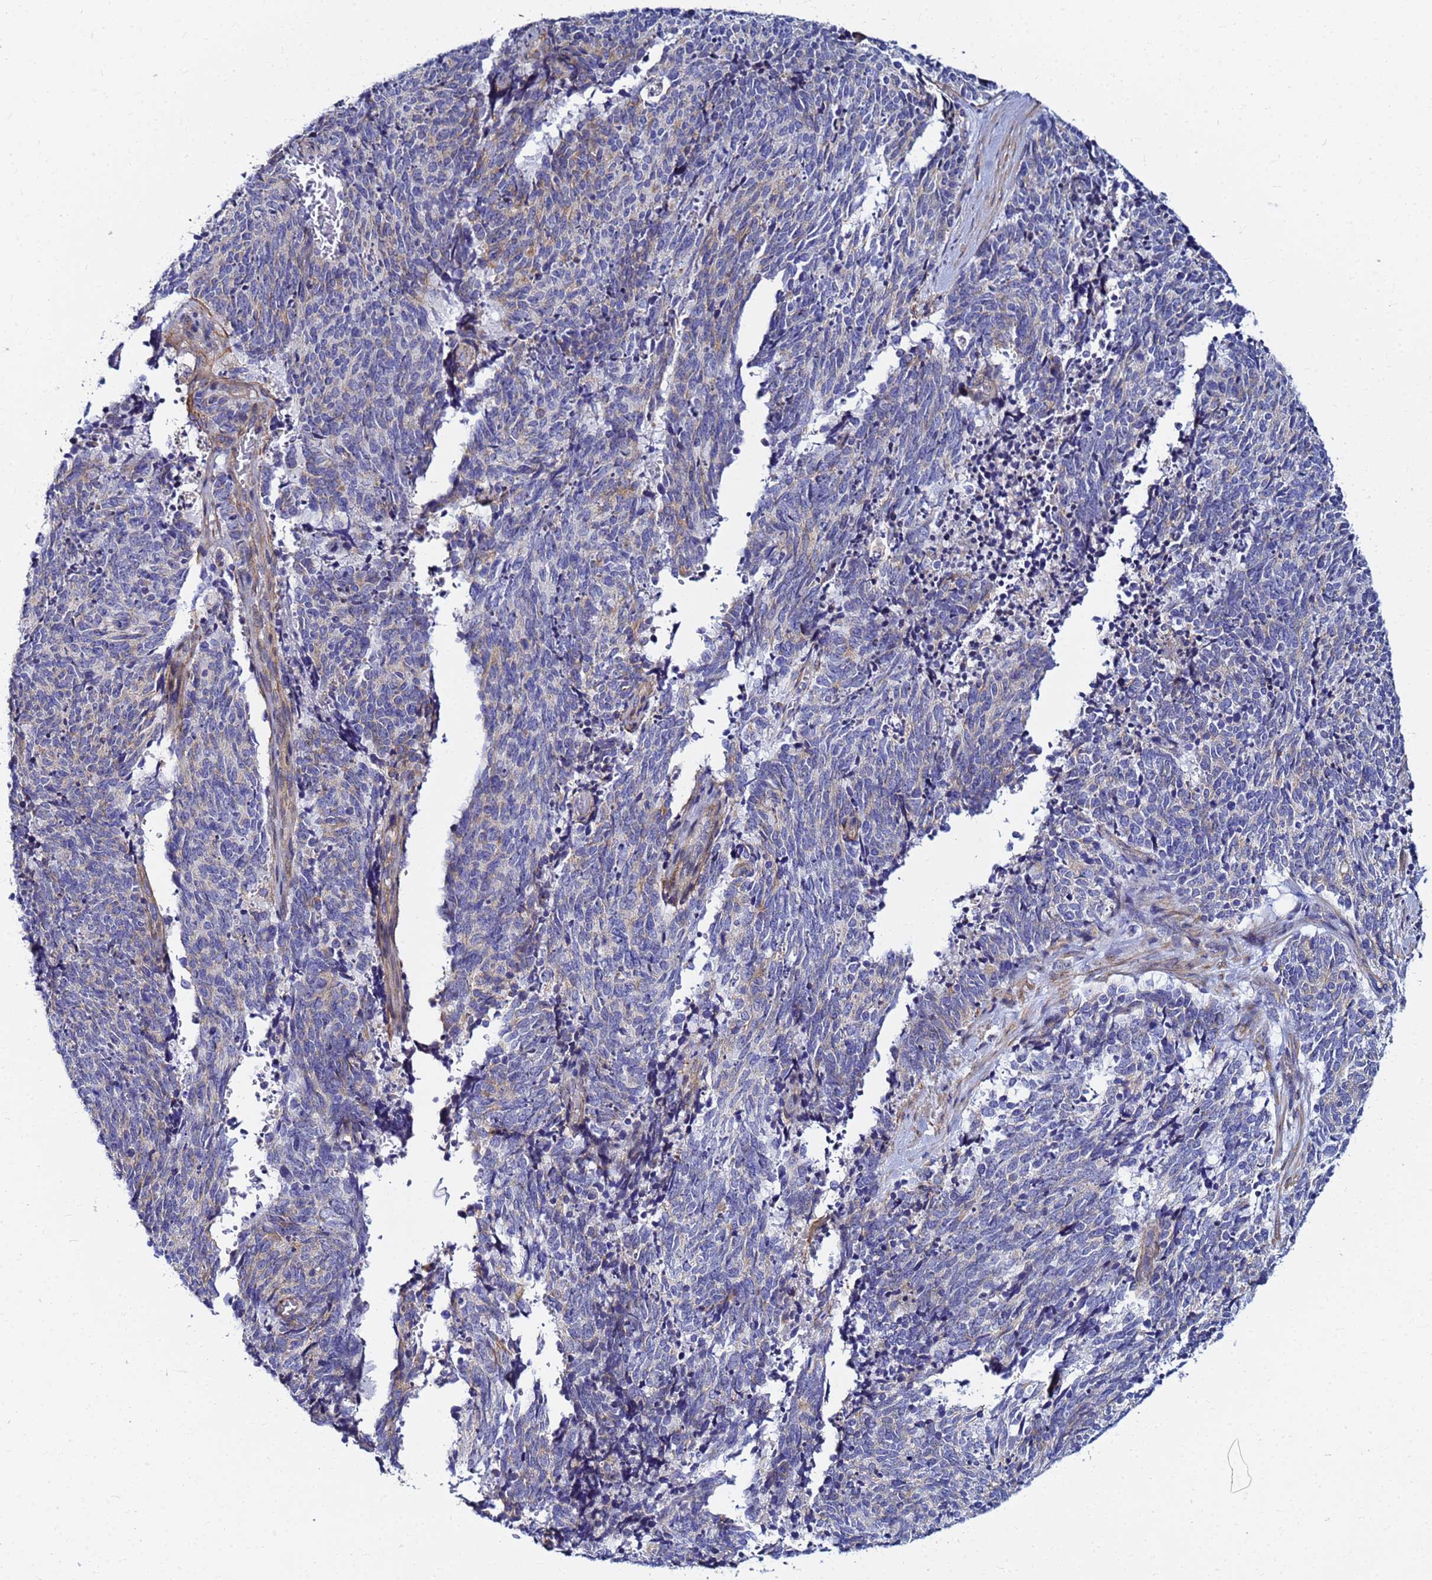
{"staining": {"intensity": "weak", "quantity": "25%-75%", "location": "cytoplasmic/membranous"}, "tissue": "cervical cancer", "cell_type": "Tumor cells", "image_type": "cancer", "snomed": [{"axis": "morphology", "description": "Squamous cell carcinoma, NOS"}, {"axis": "topography", "description": "Cervix"}], "caption": "Squamous cell carcinoma (cervical) was stained to show a protein in brown. There is low levels of weak cytoplasmic/membranous positivity in about 25%-75% of tumor cells.", "gene": "JRKL", "patient": {"sex": "female", "age": 29}}